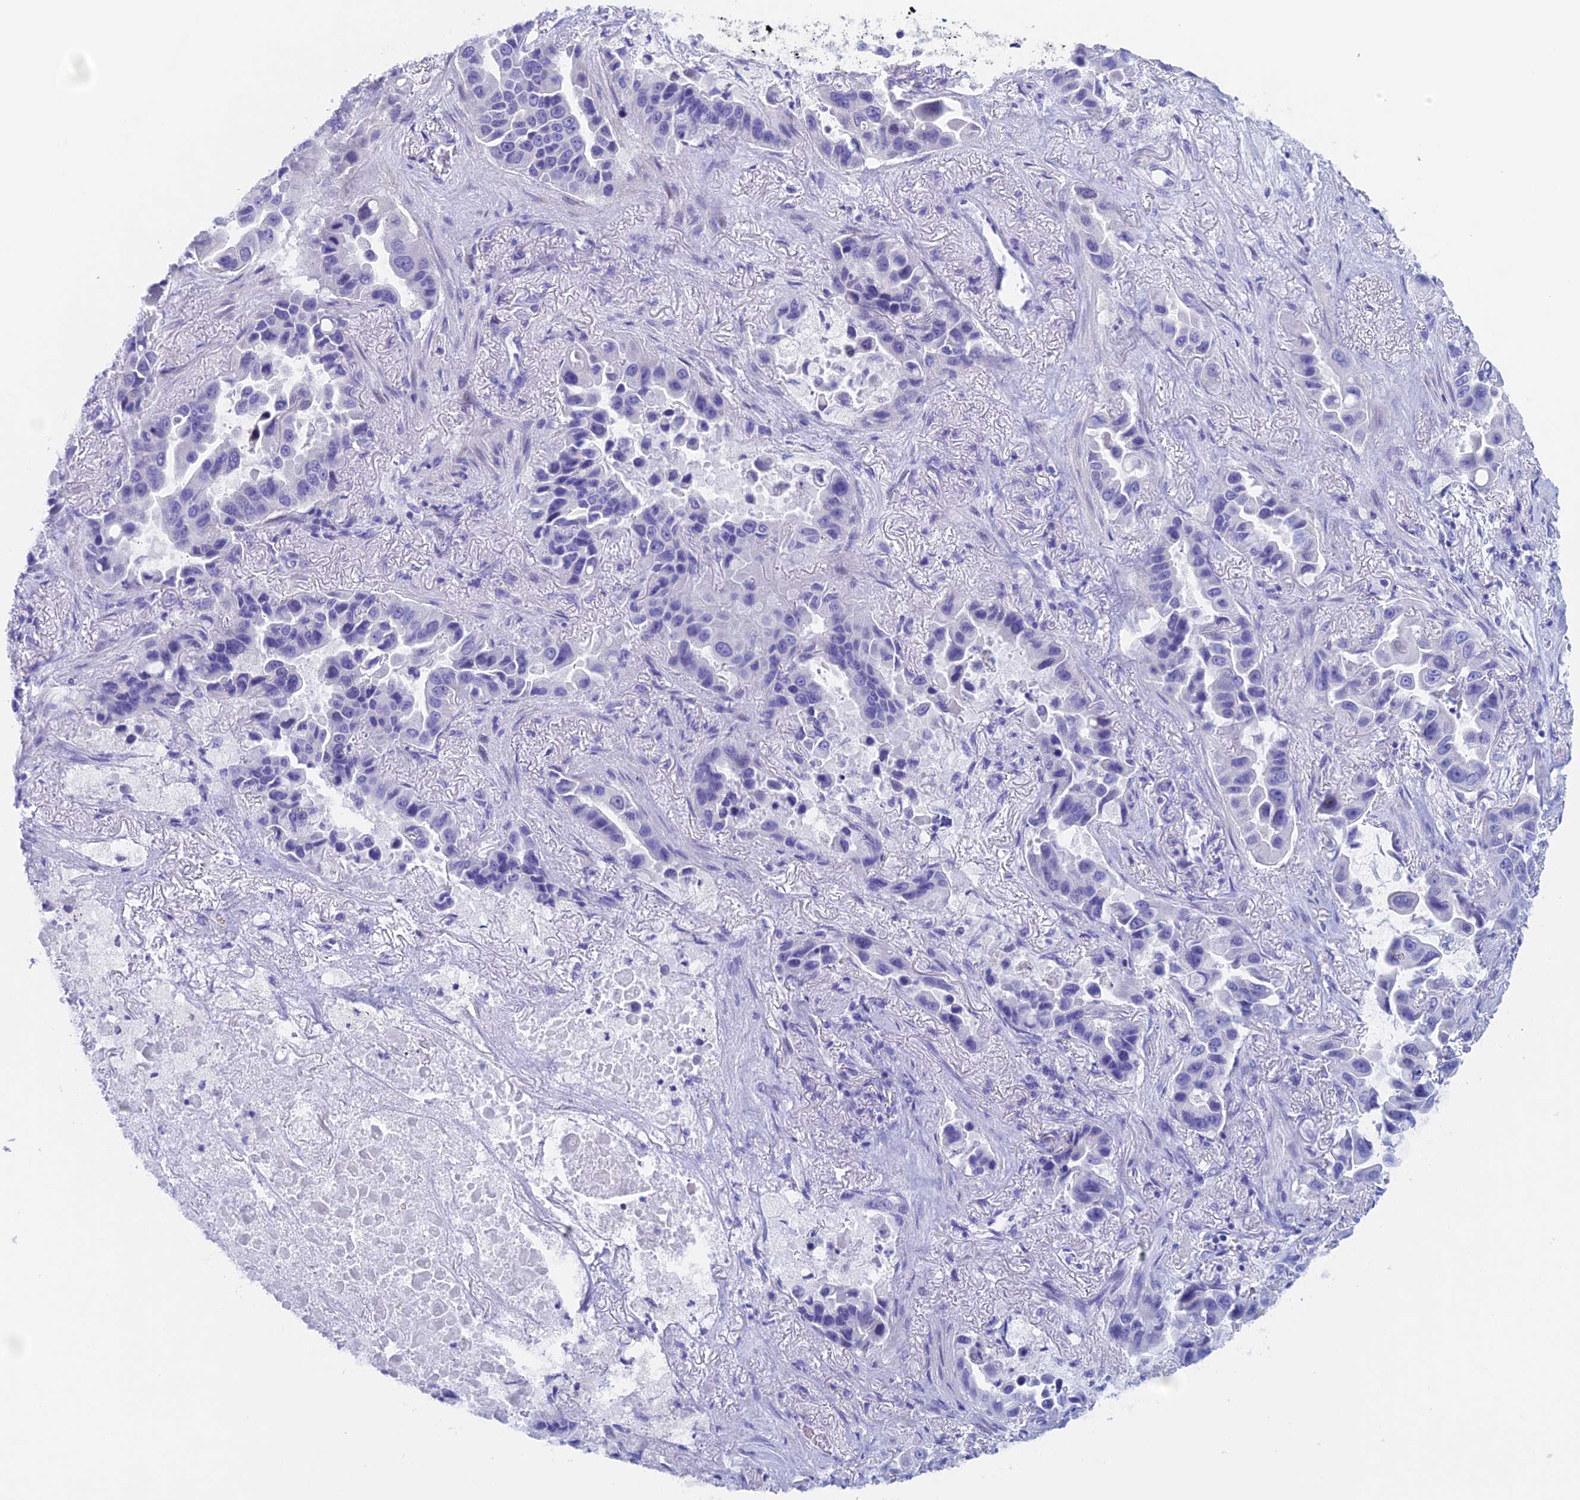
{"staining": {"intensity": "negative", "quantity": "none", "location": "none"}, "tissue": "lung cancer", "cell_type": "Tumor cells", "image_type": "cancer", "snomed": [{"axis": "morphology", "description": "Adenocarcinoma, NOS"}, {"axis": "topography", "description": "Lung"}], "caption": "Protein analysis of lung adenocarcinoma reveals no significant staining in tumor cells. (Brightfield microscopy of DAB IHC at high magnification).", "gene": "PSMC3IP", "patient": {"sex": "male", "age": 64}}